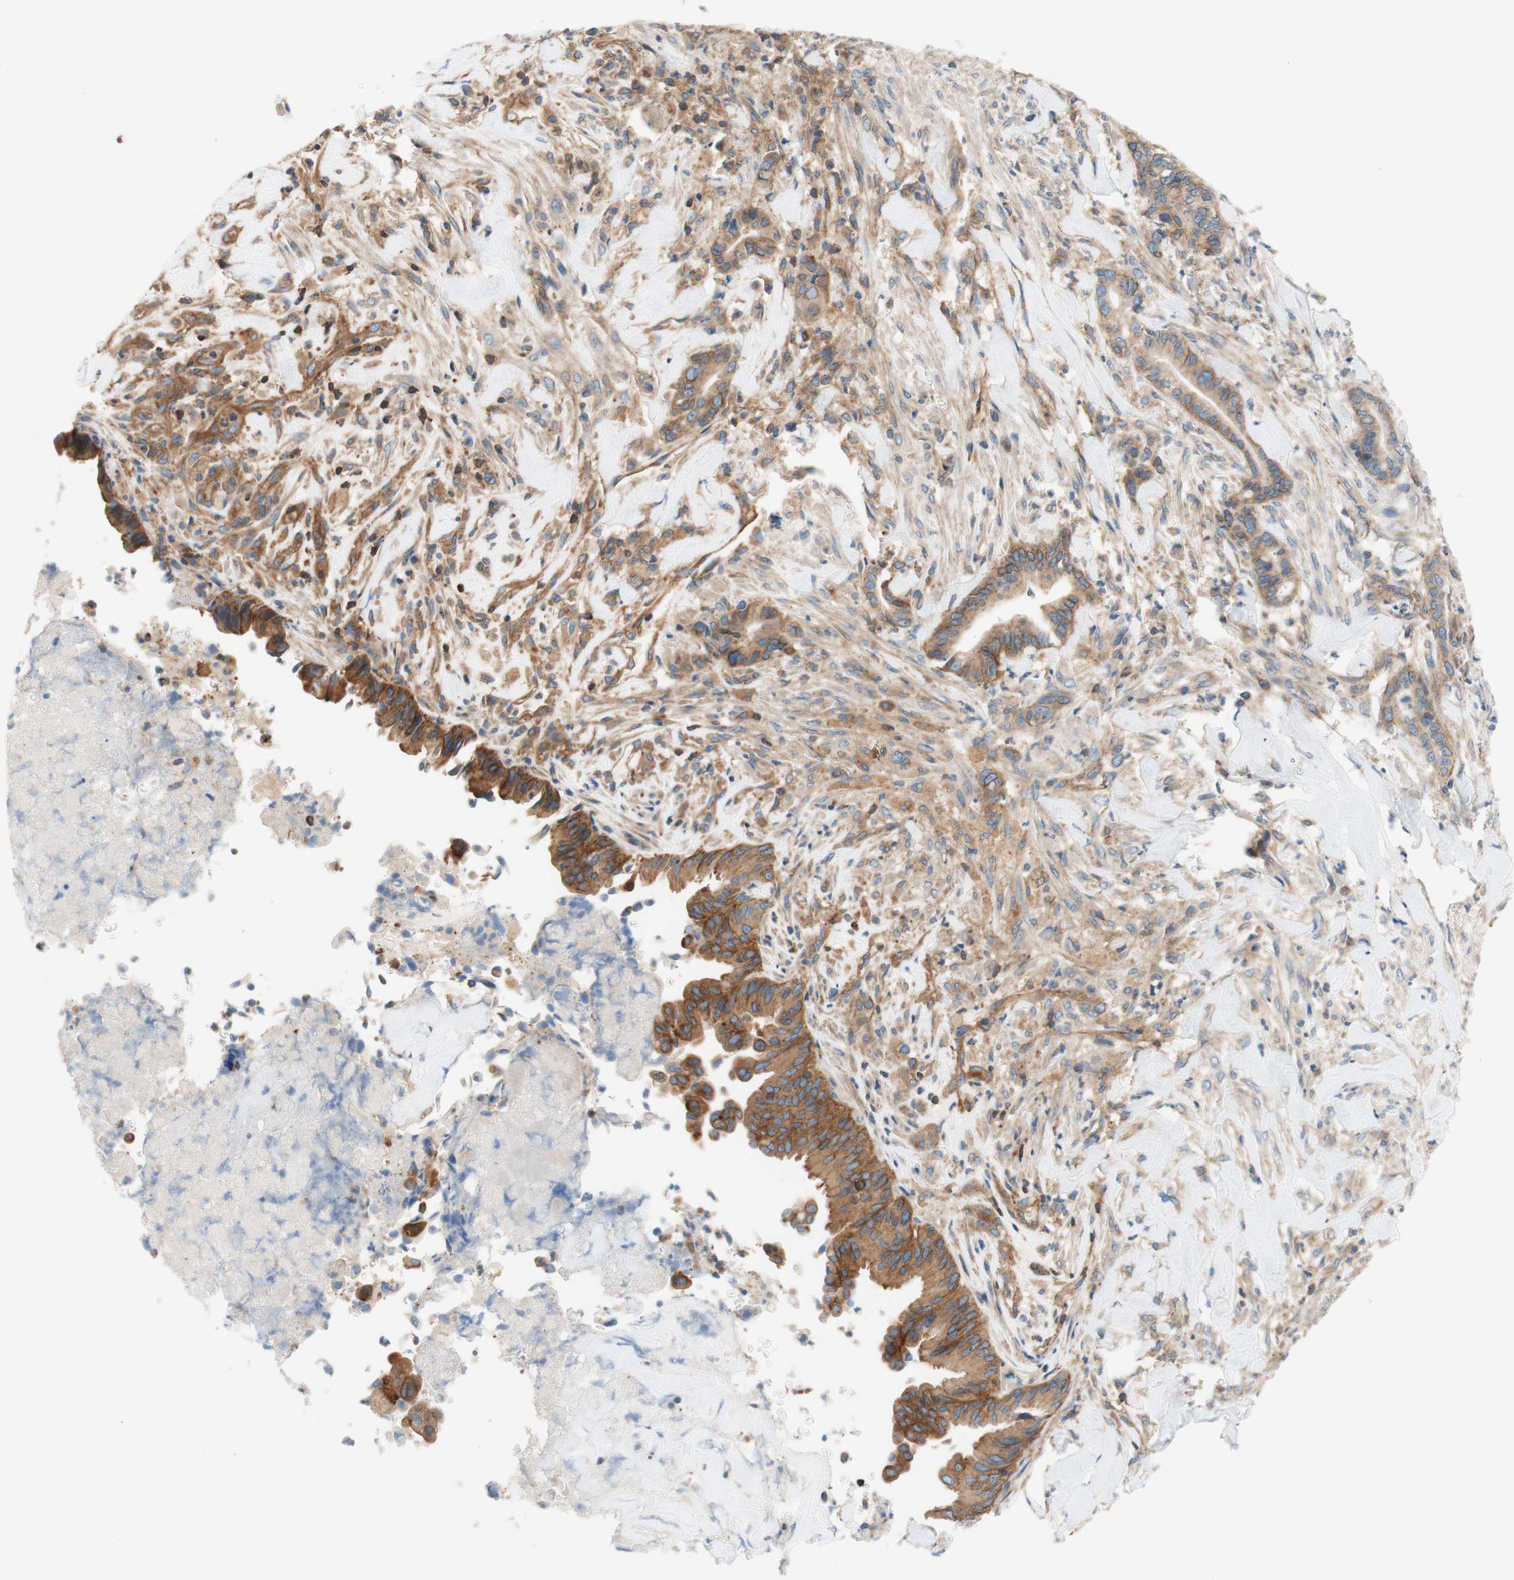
{"staining": {"intensity": "moderate", "quantity": ">75%", "location": "cytoplasmic/membranous"}, "tissue": "liver cancer", "cell_type": "Tumor cells", "image_type": "cancer", "snomed": [{"axis": "morphology", "description": "Cholangiocarcinoma"}, {"axis": "topography", "description": "Liver"}], "caption": "Immunohistochemical staining of human liver cholangiocarcinoma exhibits medium levels of moderate cytoplasmic/membranous expression in approximately >75% of tumor cells.", "gene": "VPS26A", "patient": {"sex": "female", "age": 67}}